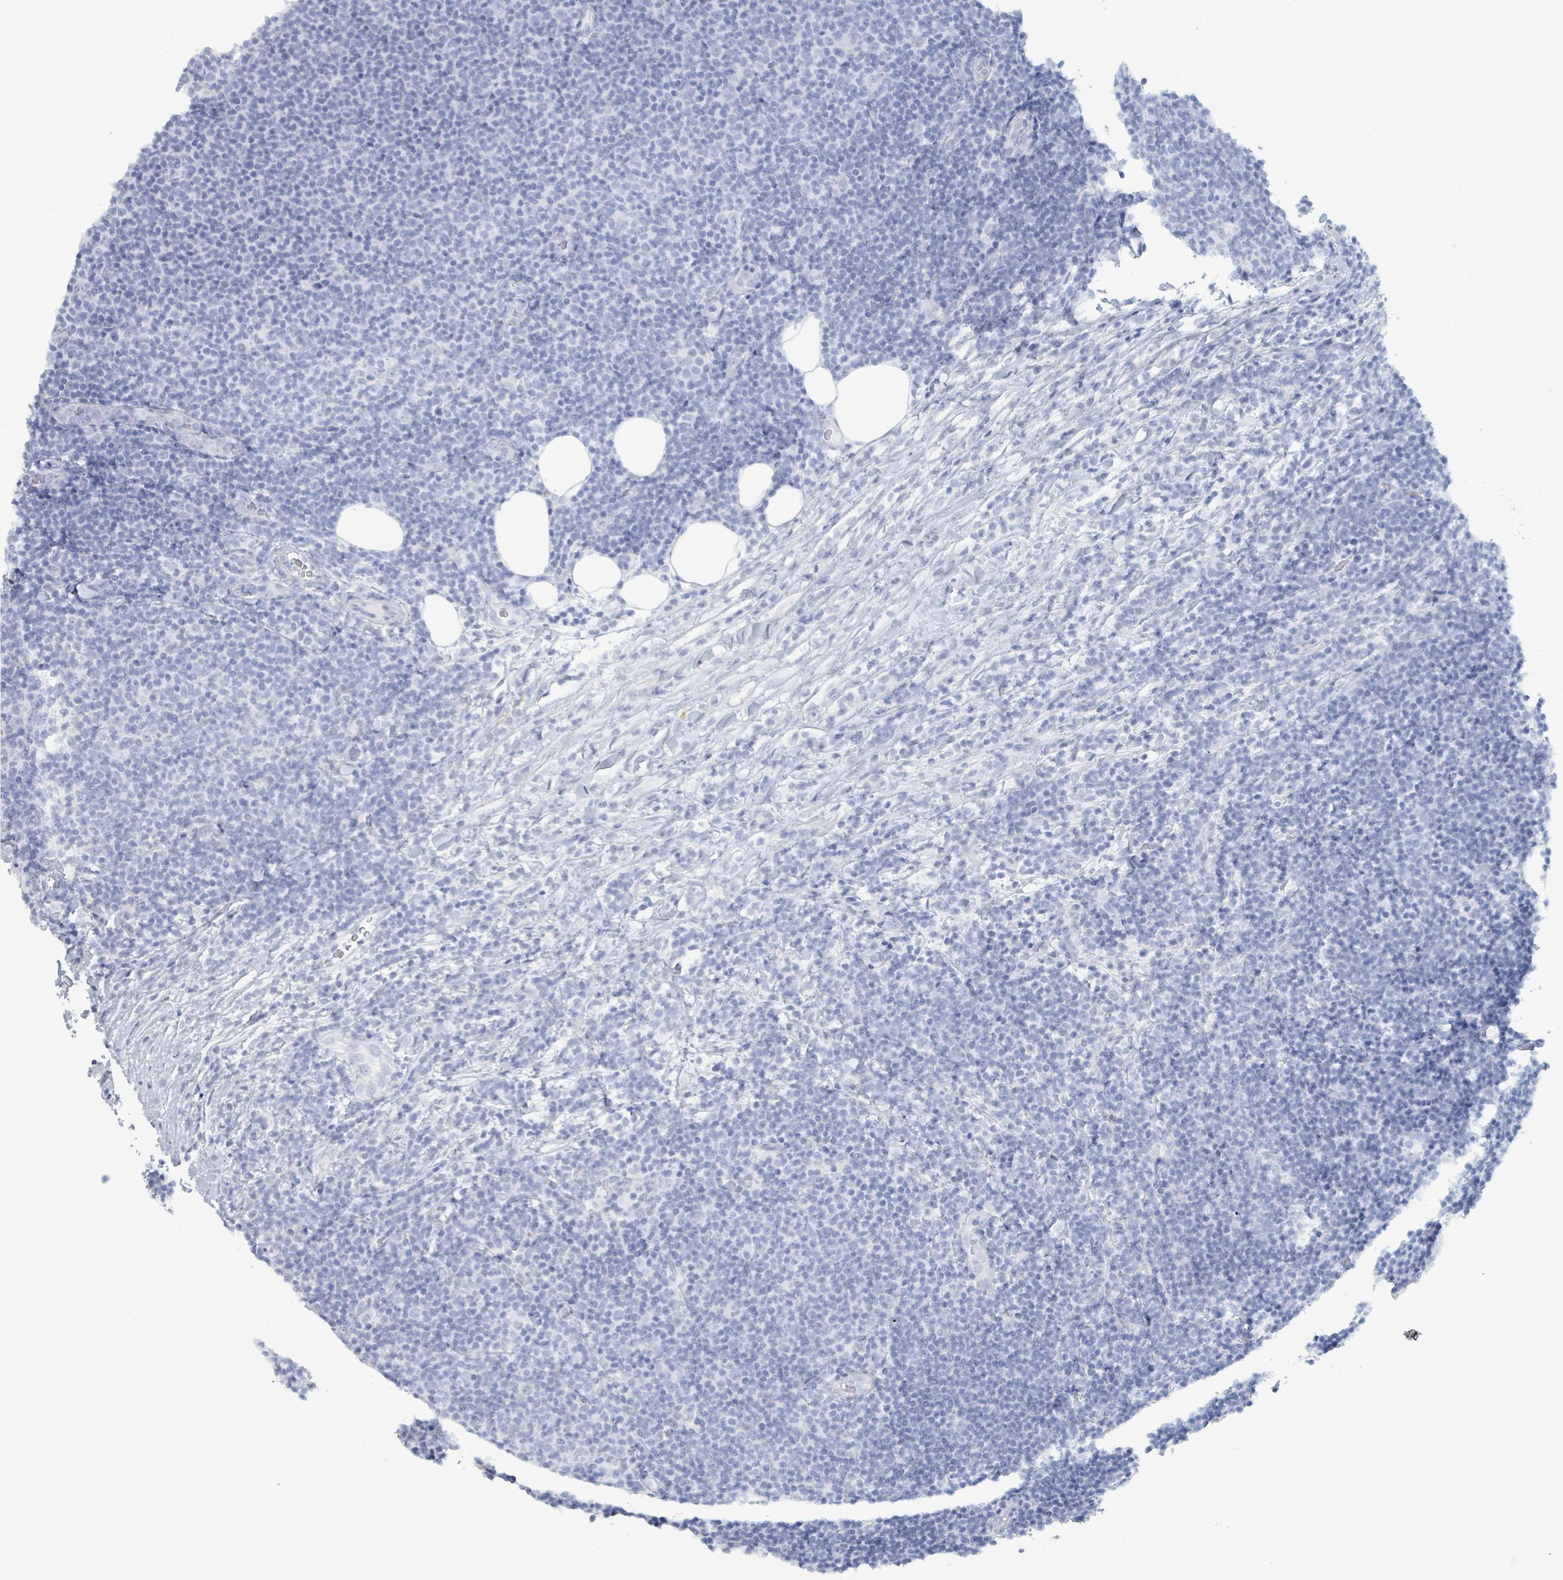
{"staining": {"intensity": "negative", "quantity": "none", "location": "none"}, "tissue": "lymphoma", "cell_type": "Tumor cells", "image_type": "cancer", "snomed": [{"axis": "morphology", "description": "Malignant lymphoma, non-Hodgkin's type, Low grade"}, {"axis": "topography", "description": "Lymph node"}], "caption": "IHC of low-grade malignant lymphoma, non-Hodgkin's type exhibits no positivity in tumor cells.", "gene": "KRT8", "patient": {"sex": "male", "age": 66}}